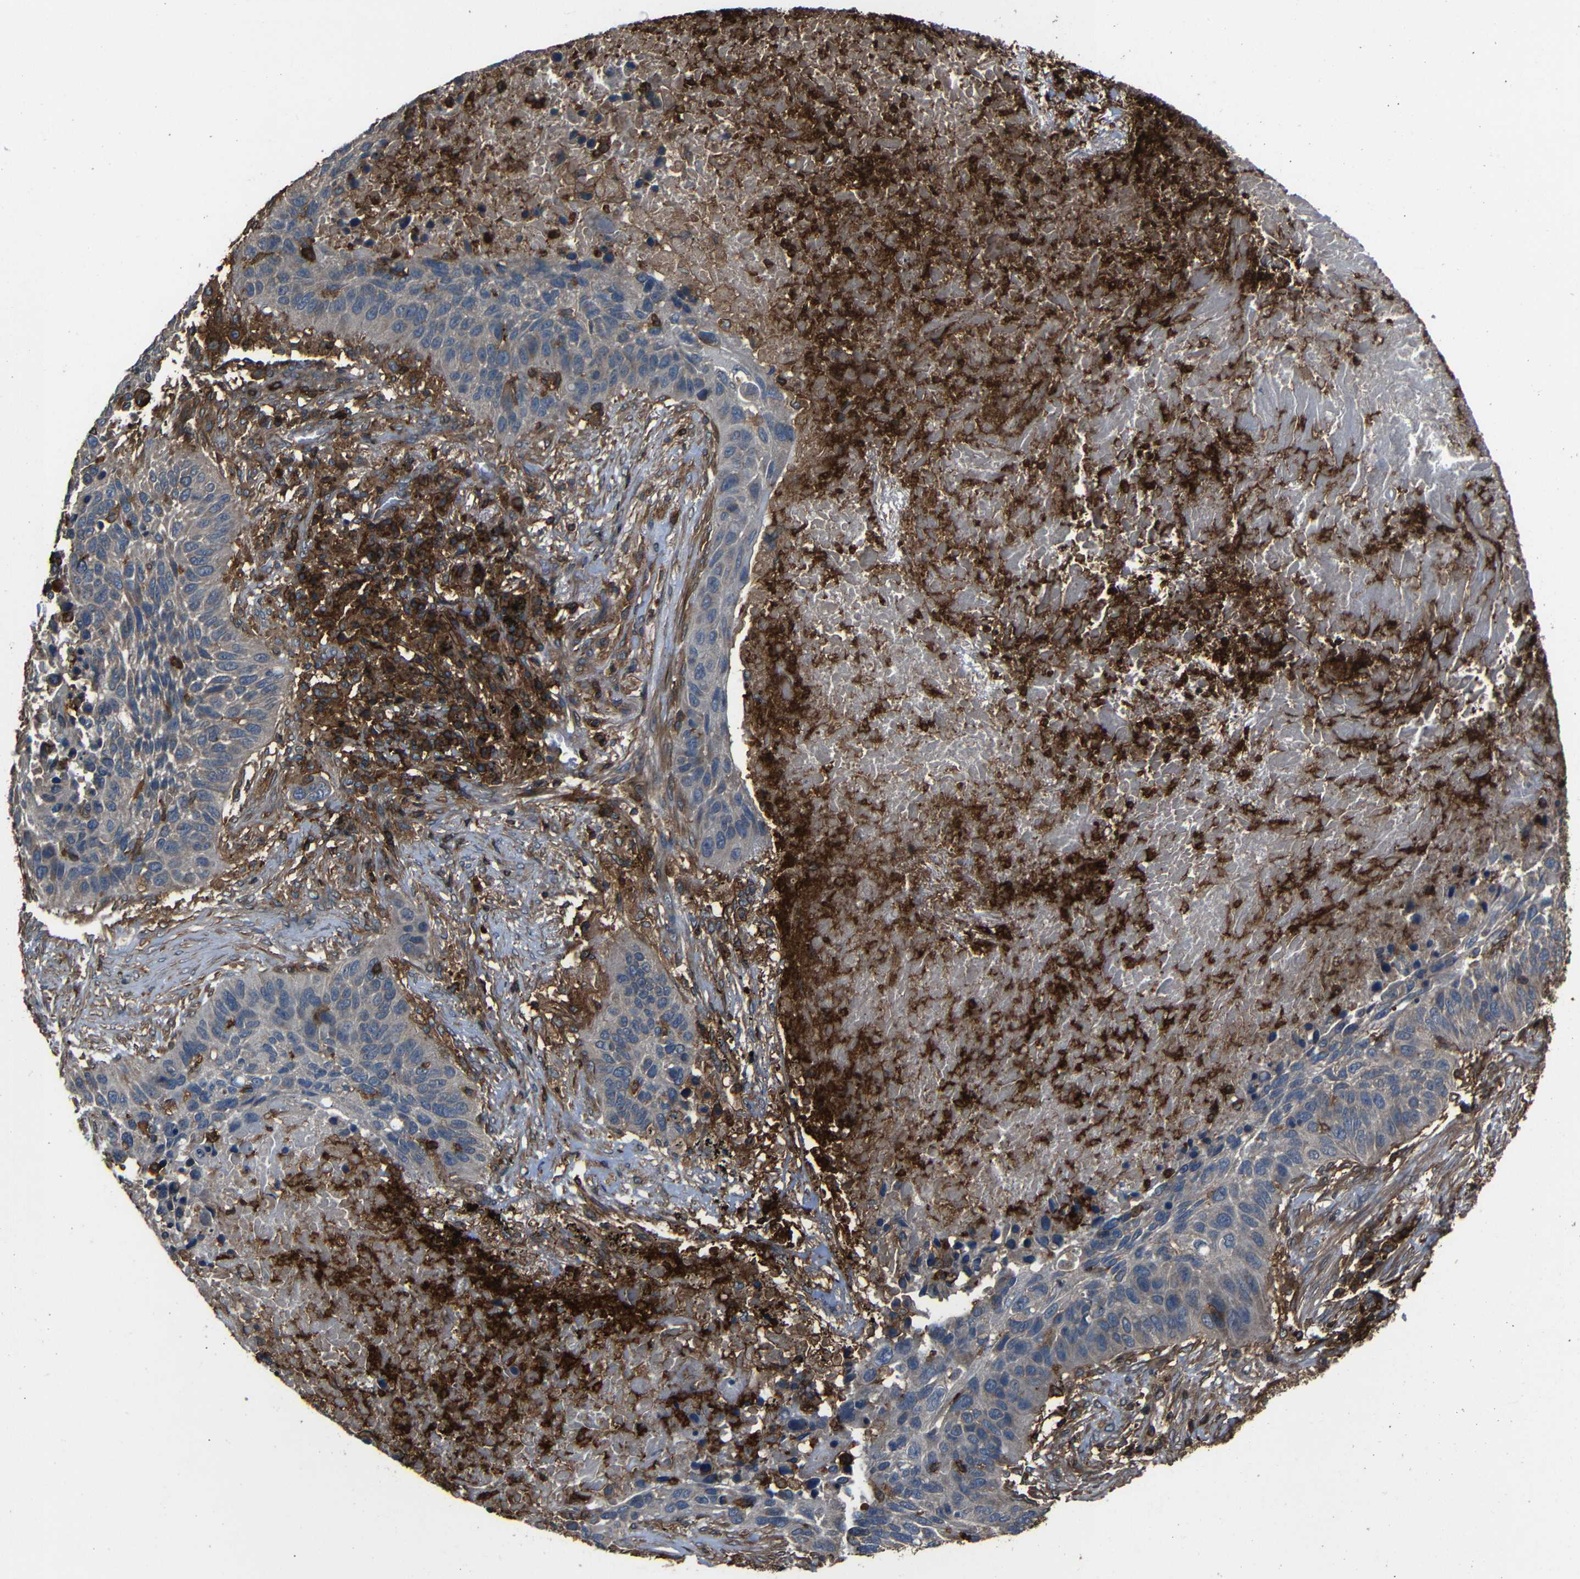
{"staining": {"intensity": "weak", "quantity": "25%-75%", "location": "cytoplasmic/membranous"}, "tissue": "lung cancer", "cell_type": "Tumor cells", "image_type": "cancer", "snomed": [{"axis": "morphology", "description": "Squamous cell carcinoma, NOS"}, {"axis": "topography", "description": "Lung"}], "caption": "A micrograph of lung cancer (squamous cell carcinoma) stained for a protein demonstrates weak cytoplasmic/membranous brown staining in tumor cells.", "gene": "ADGRE5", "patient": {"sex": "male", "age": 57}}